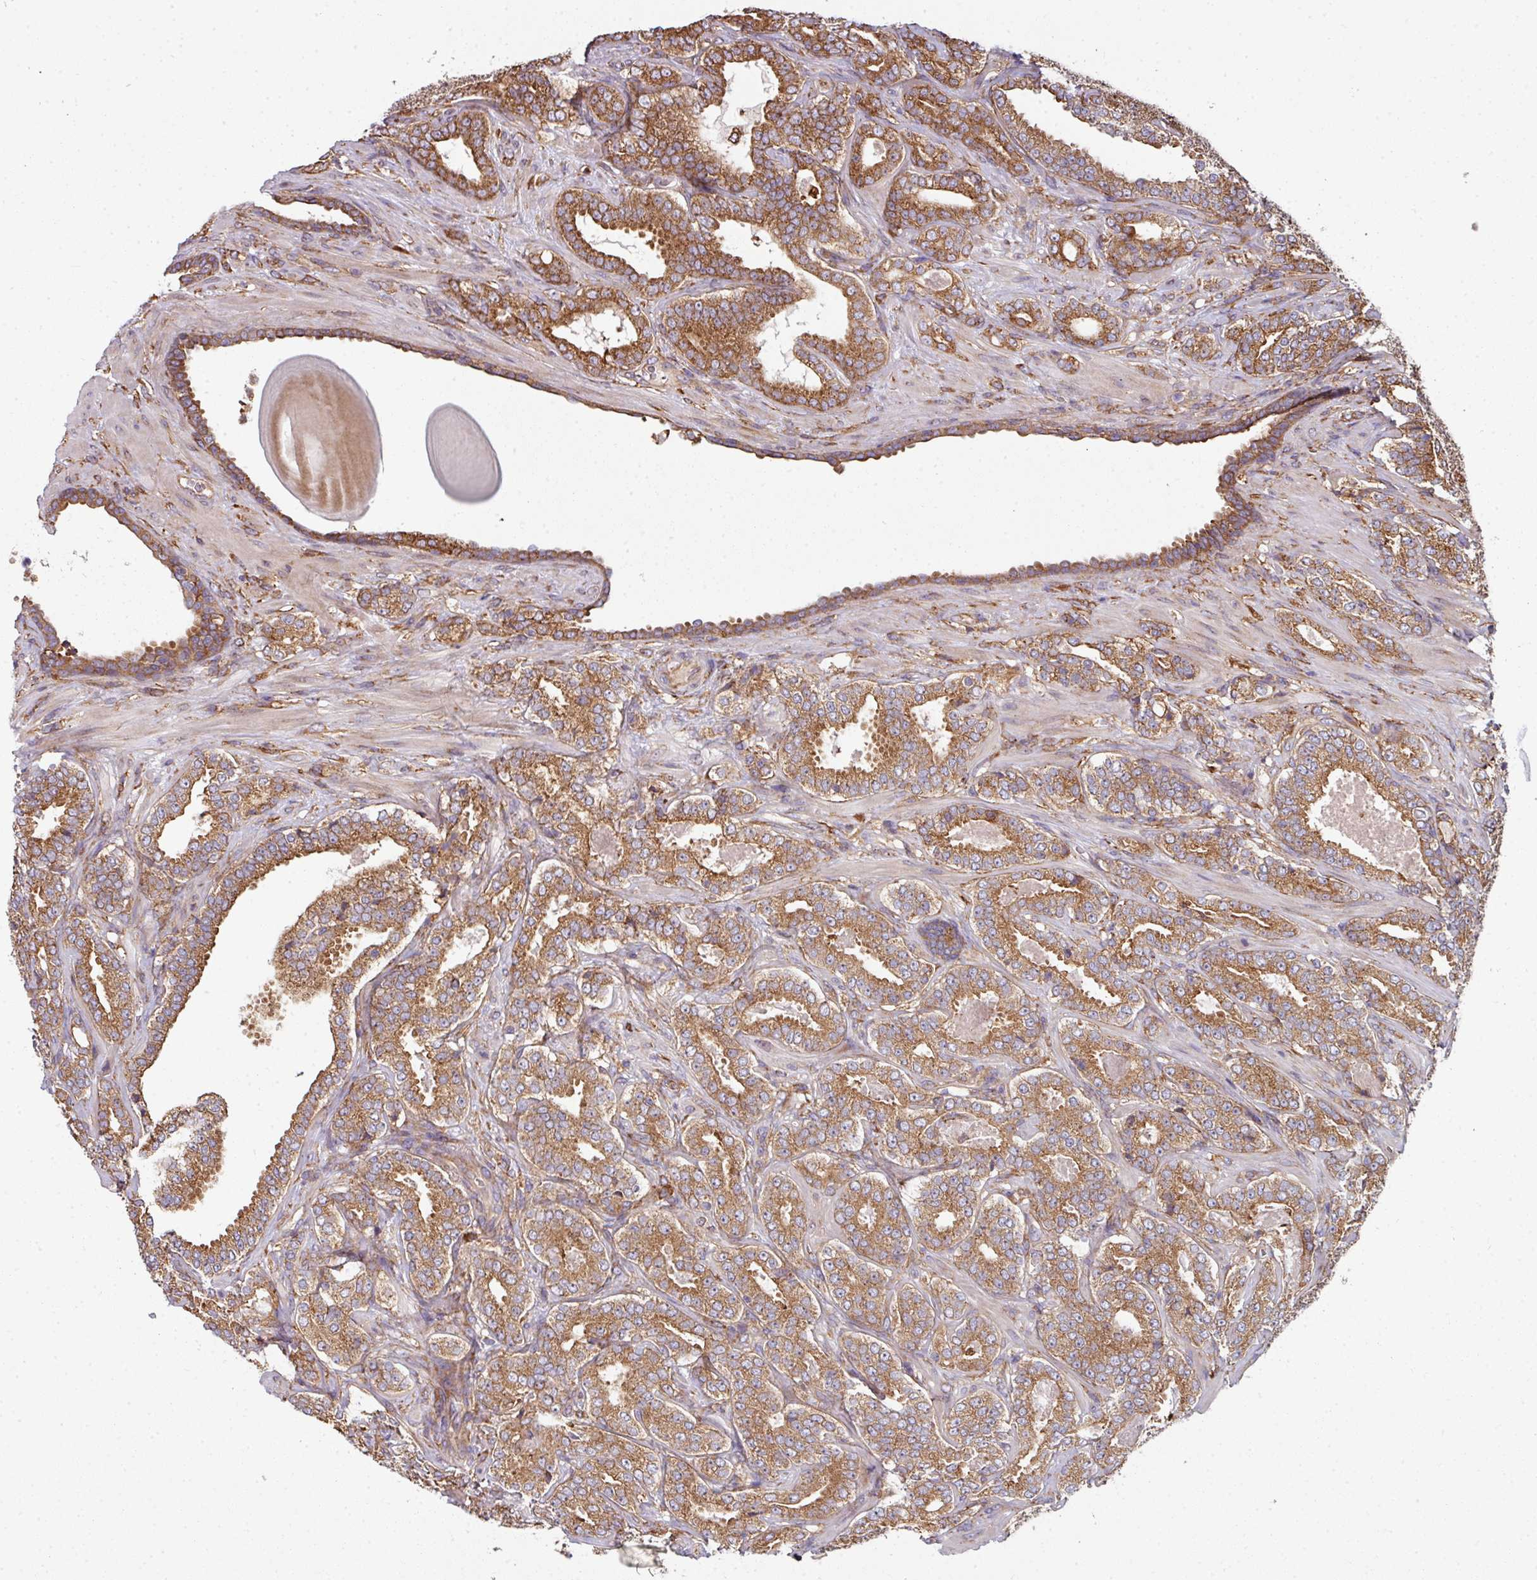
{"staining": {"intensity": "moderate", "quantity": ">75%", "location": "cytoplasmic/membranous"}, "tissue": "prostate cancer", "cell_type": "Tumor cells", "image_type": "cancer", "snomed": [{"axis": "morphology", "description": "Adenocarcinoma, High grade"}, {"axis": "topography", "description": "Prostate"}], "caption": "Immunohistochemistry (DAB) staining of adenocarcinoma (high-grade) (prostate) exhibits moderate cytoplasmic/membranous protein staining in about >75% of tumor cells.", "gene": "FAT4", "patient": {"sex": "male", "age": 65}}